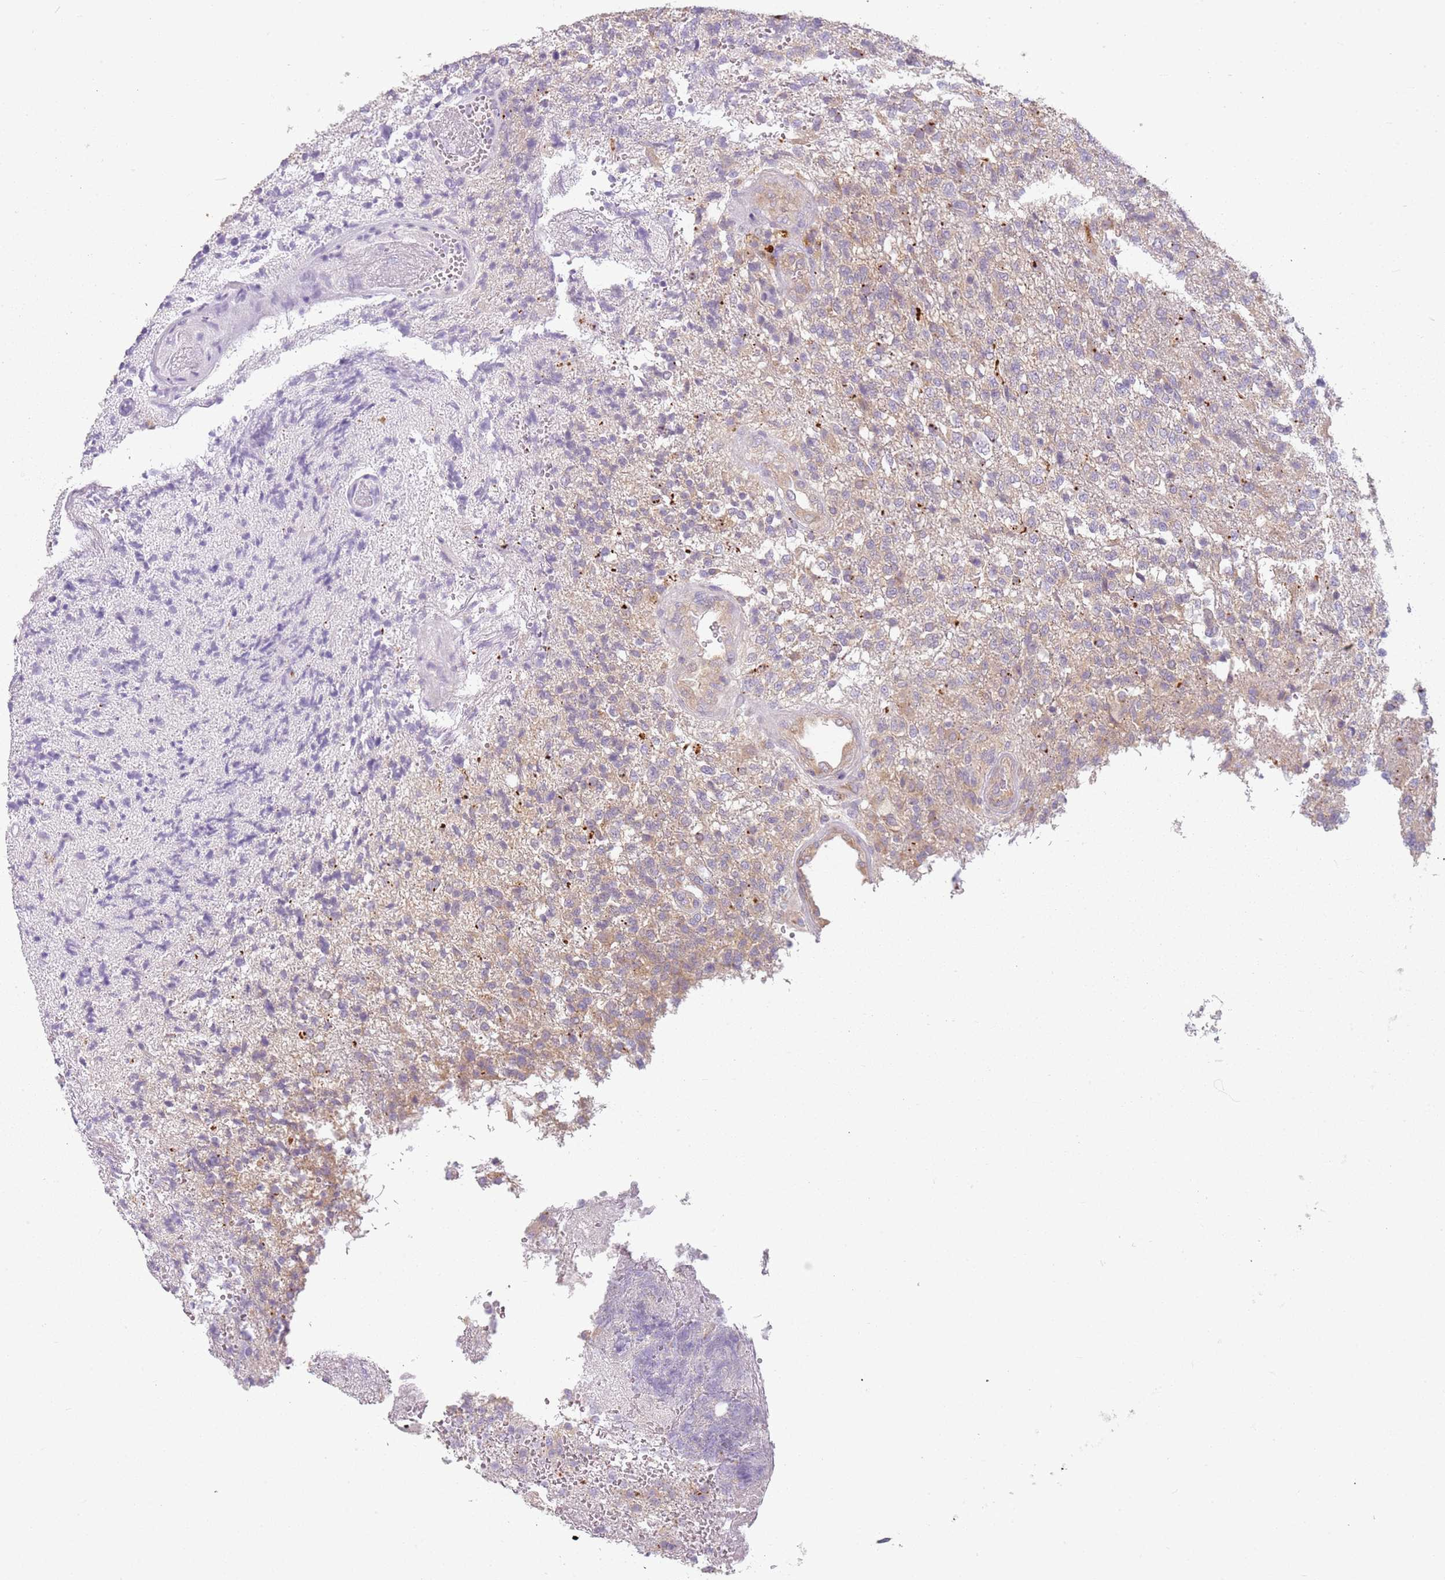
{"staining": {"intensity": "negative", "quantity": "none", "location": "none"}, "tissue": "glioma", "cell_type": "Tumor cells", "image_type": "cancer", "snomed": [{"axis": "morphology", "description": "Glioma, malignant, High grade"}, {"axis": "topography", "description": "Brain"}], "caption": "DAB immunohistochemical staining of glioma reveals no significant staining in tumor cells.", "gene": "RPS28", "patient": {"sex": "male", "age": 56}}